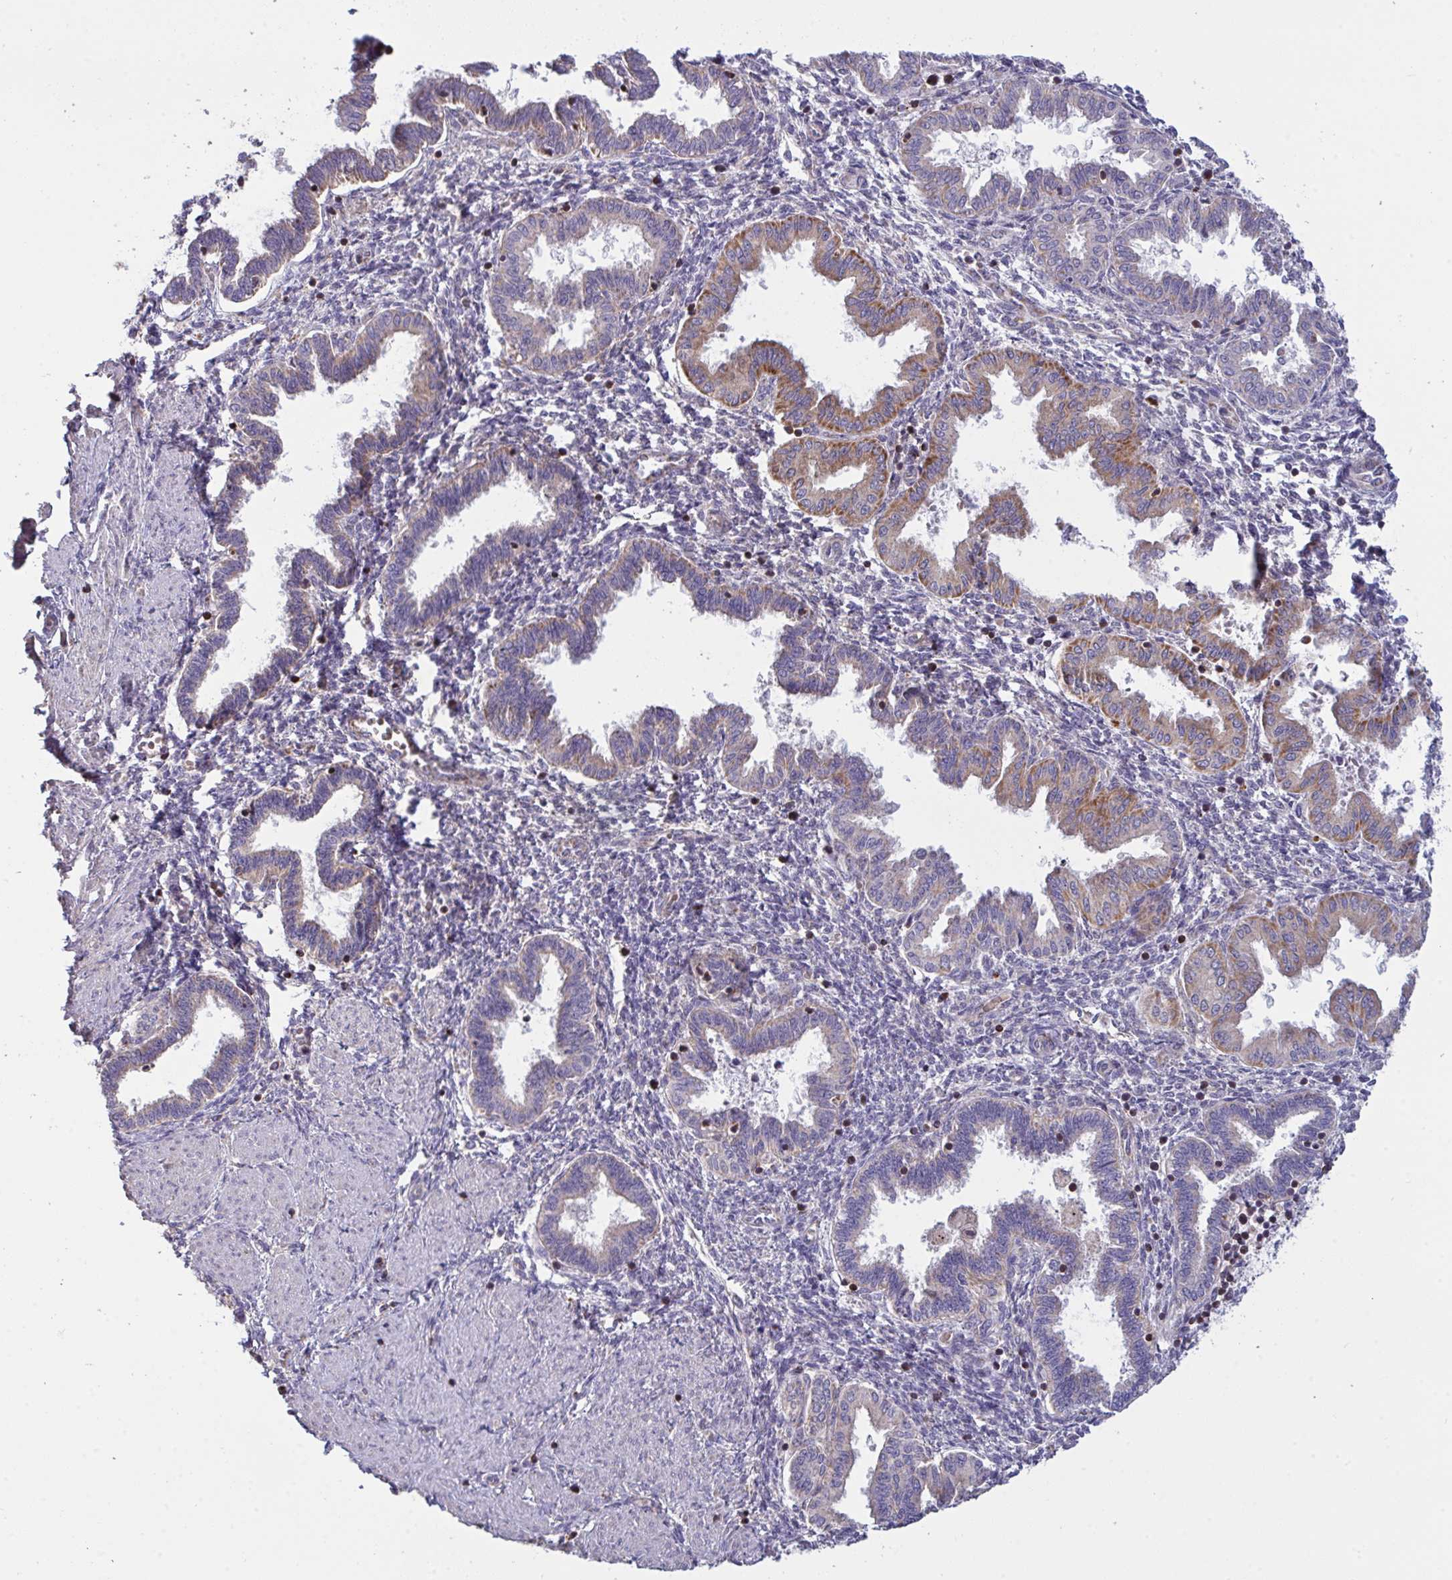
{"staining": {"intensity": "moderate", "quantity": "<25%", "location": "cytoplasmic/membranous"}, "tissue": "endometrium", "cell_type": "Cells in endometrial stroma", "image_type": "normal", "snomed": [{"axis": "morphology", "description": "Normal tissue, NOS"}, {"axis": "topography", "description": "Endometrium"}], "caption": "Brown immunohistochemical staining in benign human endometrium exhibits moderate cytoplasmic/membranous staining in approximately <25% of cells in endometrial stroma.", "gene": "MICOS10", "patient": {"sex": "female", "age": 33}}